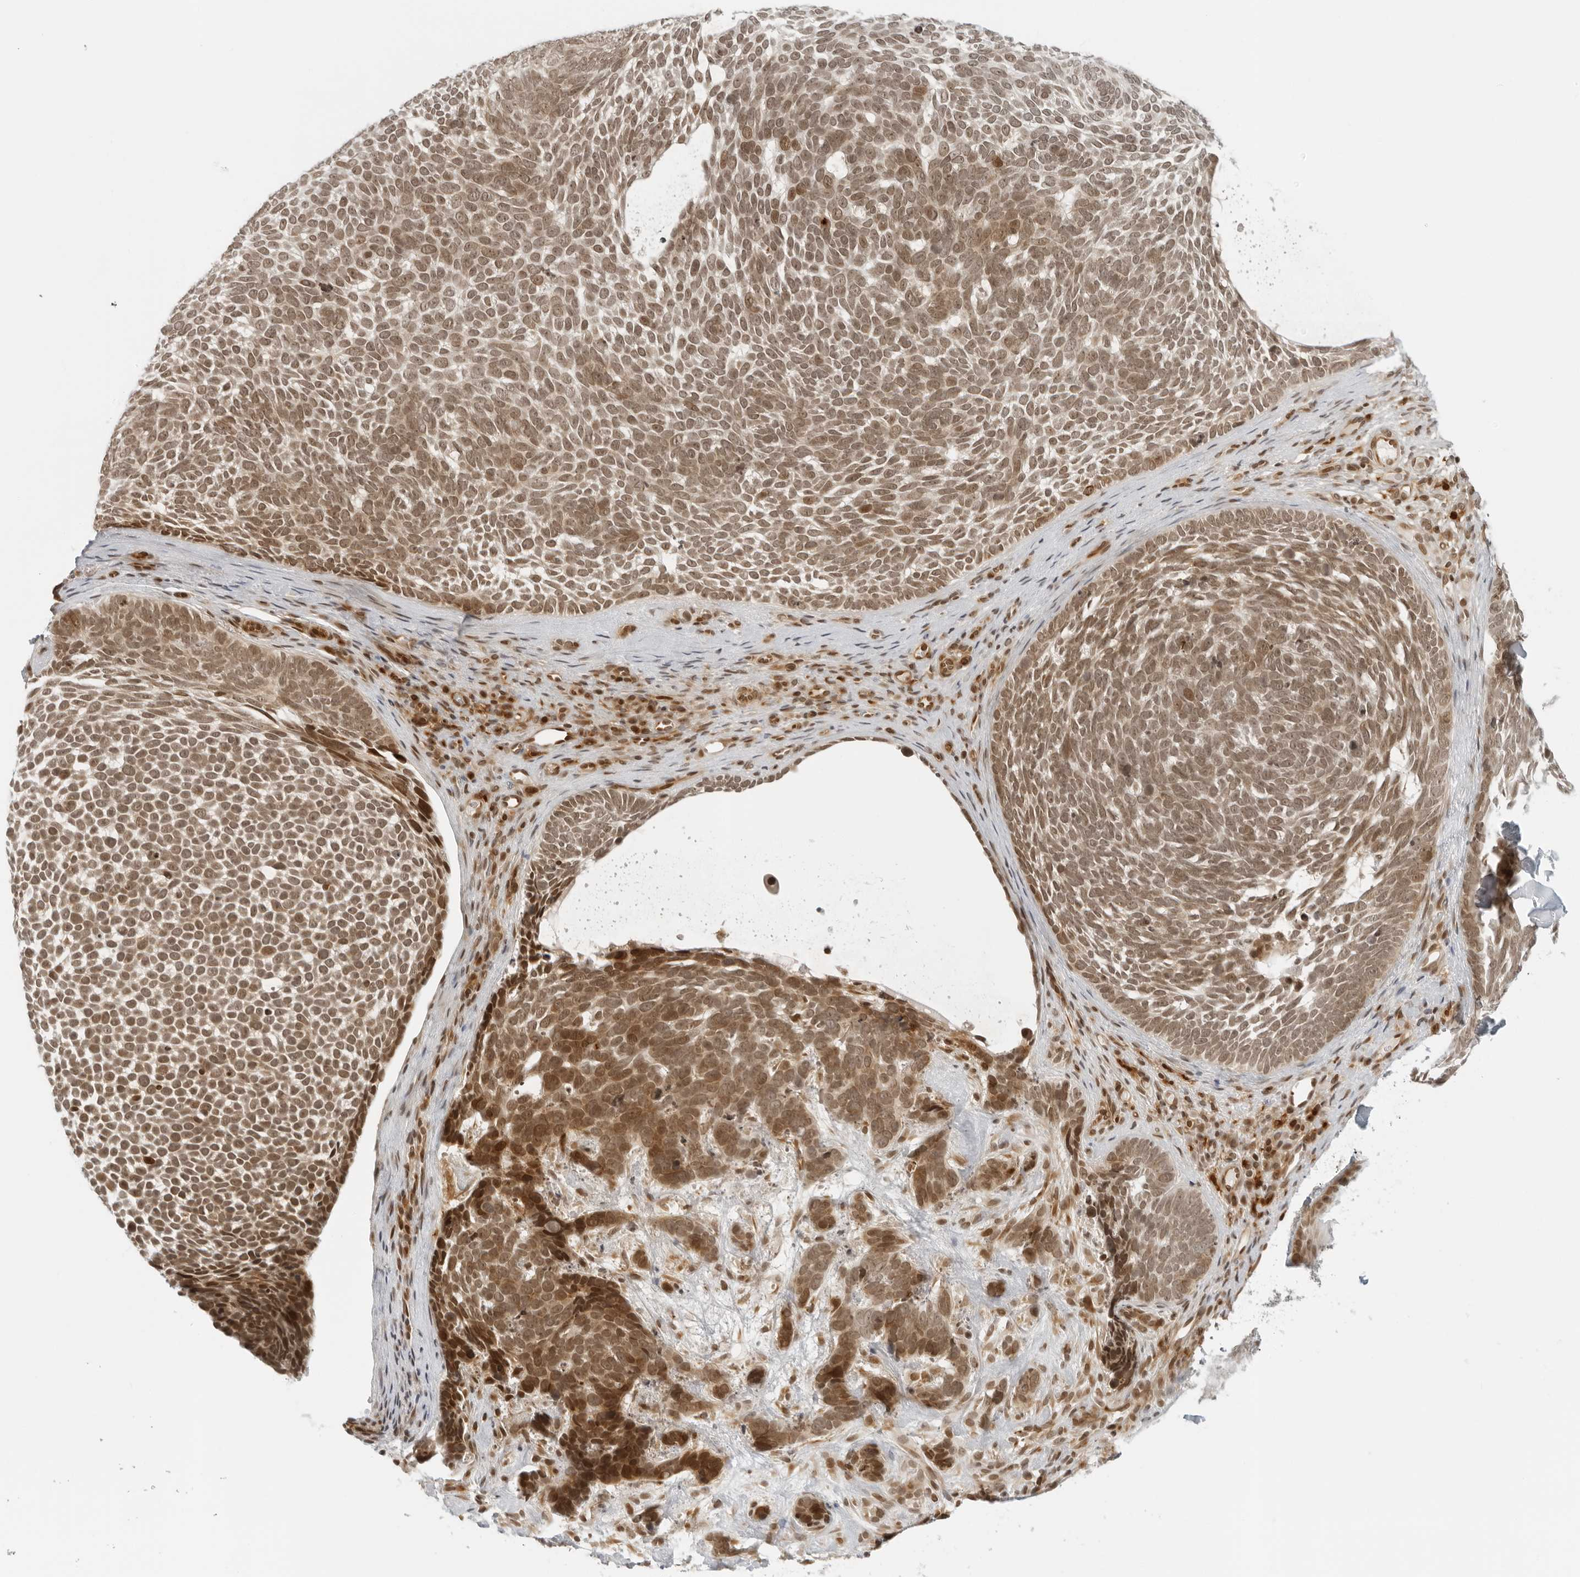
{"staining": {"intensity": "moderate", "quantity": ">75%", "location": "cytoplasmic/membranous,nuclear"}, "tissue": "skin cancer", "cell_type": "Tumor cells", "image_type": "cancer", "snomed": [{"axis": "morphology", "description": "Basal cell carcinoma"}, {"axis": "topography", "description": "Skin"}], "caption": "High-magnification brightfield microscopy of skin cancer stained with DAB (brown) and counterstained with hematoxylin (blue). tumor cells exhibit moderate cytoplasmic/membranous and nuclear staining is identified in approximately>75% of cells.", "gene": "ZNF407", "patient": {"sex": "female", "age": 85}}